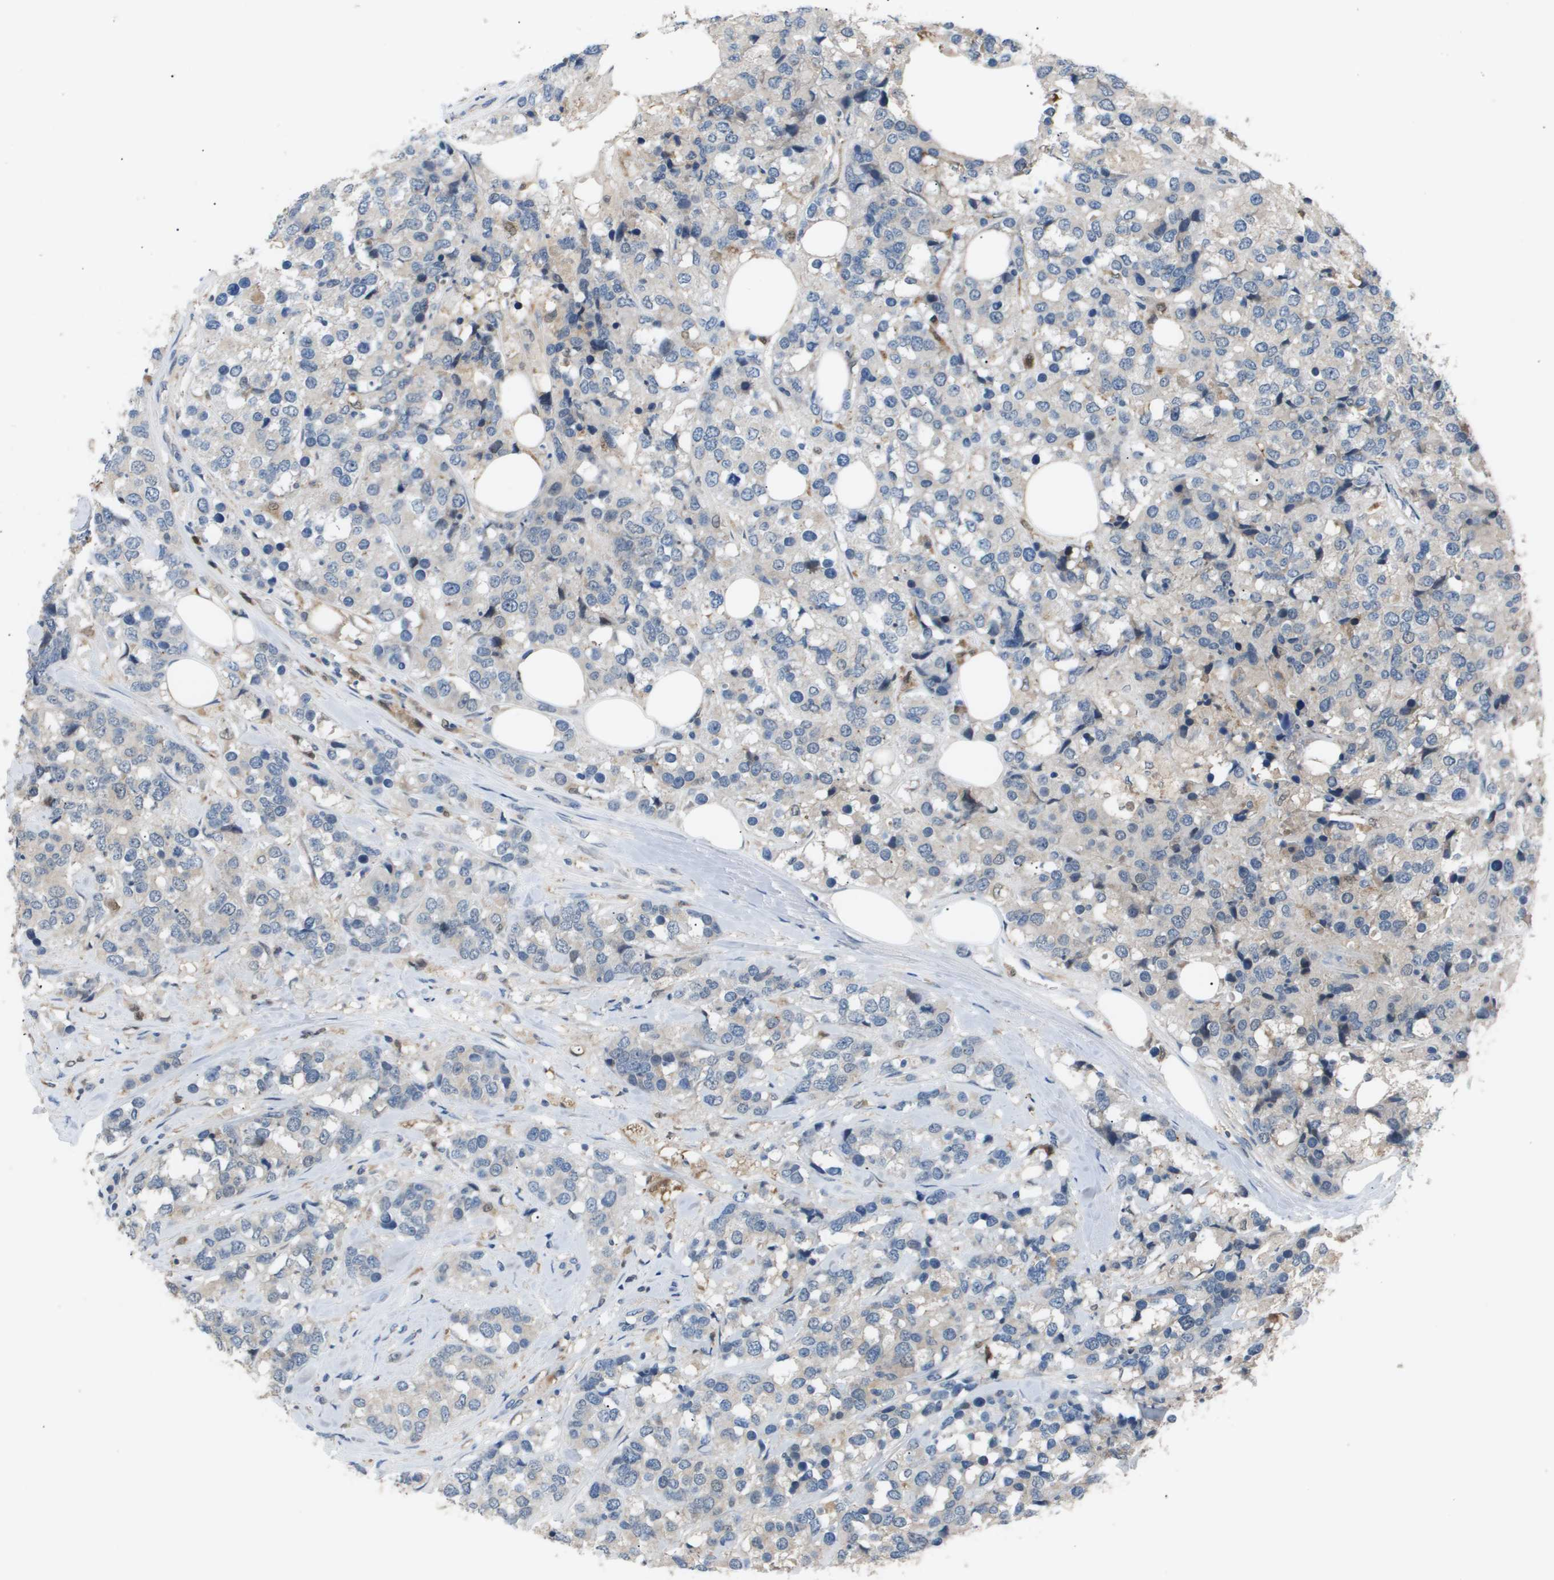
{"staining": {"intensity": "weak", "quantity": "<25%", "location": "cytoplasmic/membranous"}, "tissue": "breast cancer", "cell_type": "Tumor cells", "image_type": "cancer", "snomed": [{"axis": "morphology", "description": "Lobular carcinoma"}, {"axis": "topography", "description": "Breast"}], "caption": "An immunohistochemistry micrograph of lobular carcinoma (breast) is shown. There is no staining in tumor cells of lobular carcinoma (breast).", "gene": "AKR1A1", "patient": {"sex": "female", "age": 59}}